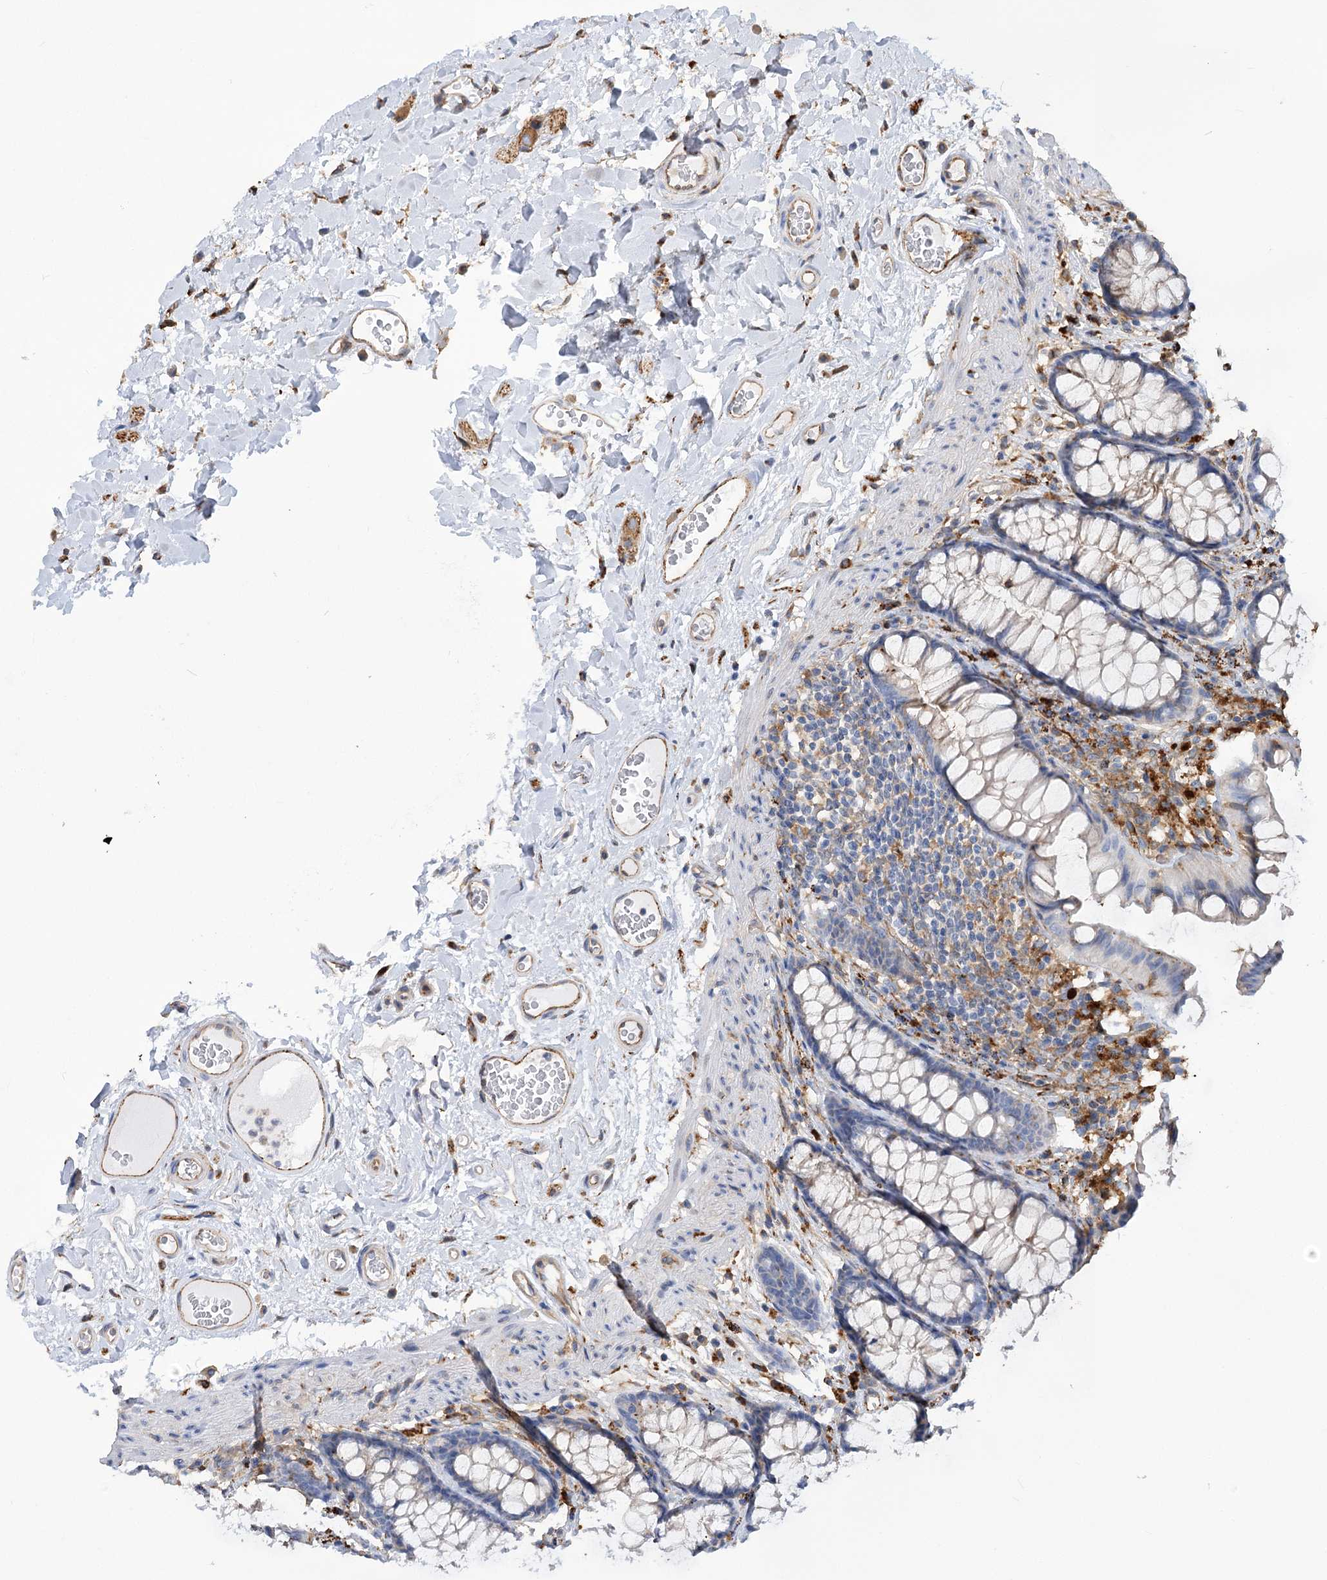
{"staining": {"intensity": "moderate", "quantity": ">75%", "location": "cytoplasmic/membranous"}, "tissue": "colon", "cell_type": "Endothelial cells", "image_type": "normal", "snomed": [{"axis": "morphology", "description": "Normal tissue, NOS"}, {"axis": "topography", "description": "Colon"}], "caption": "A micrograph of colon stained for a protein demonstrates moderate cytoplasmic/membranous brown staining in endothelial cells. Using DAB (3,3'-diaminobenzidine) (brown) and hematoxylin (blue) stains, captured at high magnification using brightfield microscopy.", "gene": "GUSB", "patient": {"sex": "female", "age": 55}}